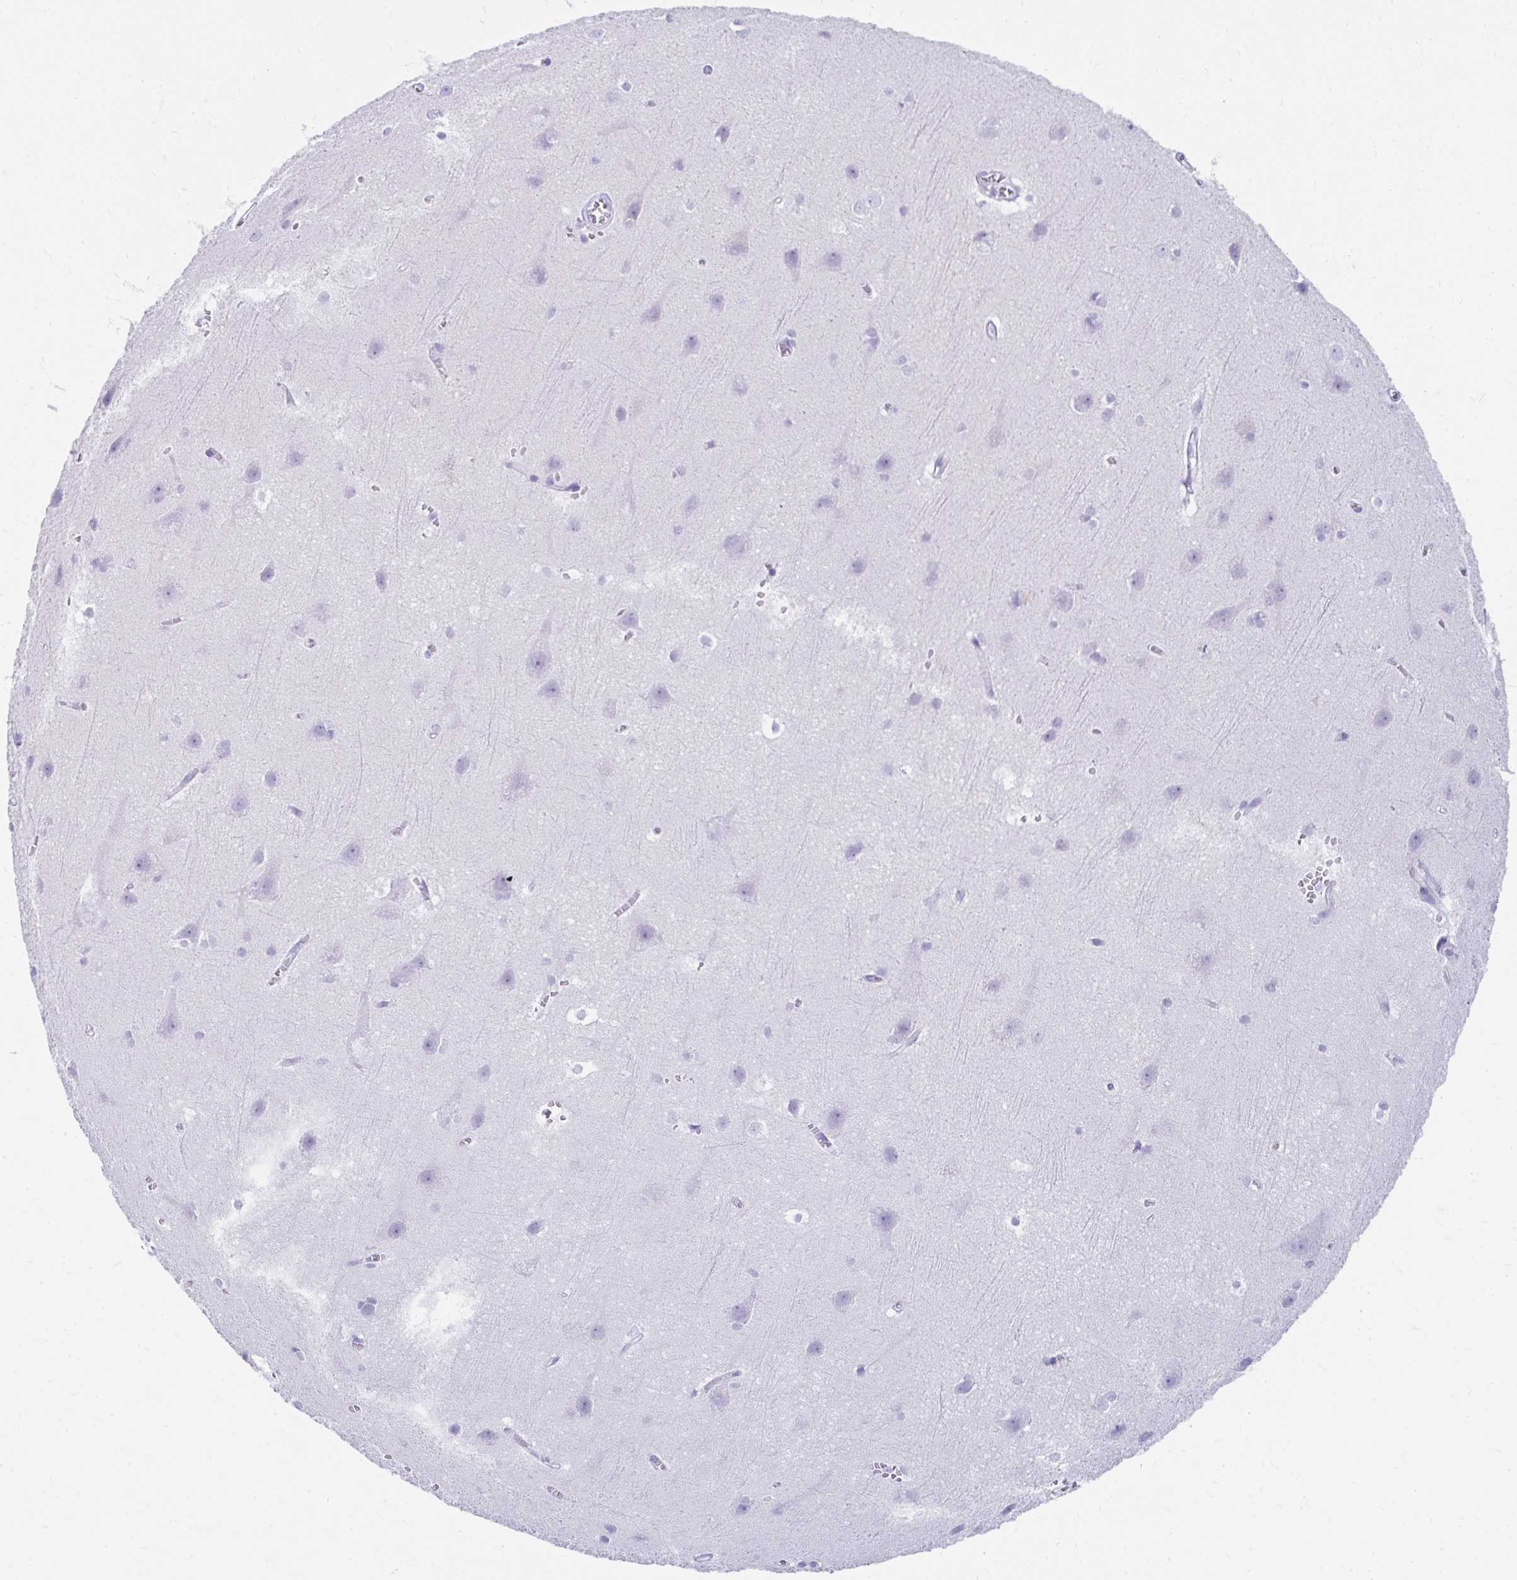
{"staining": {"intensity": "negative", "quantity": "none", "location": "none"}, "tissue": "cerebral cortex", "cell_type": "Endothelial cells", "image_type": "normal", "snomed": [{"axis": "morphology", "description": "Normal tissue, NOS"}, {"axis": "topography", "description": "Cerebral cortex"}], "caption": "This is an immunohistochemistry micrograph of benign cerebral cortex. There is no positivity in endothelial cells.", "gene": "TNNT1", "patient": {"sex": "male", "age": 37}}